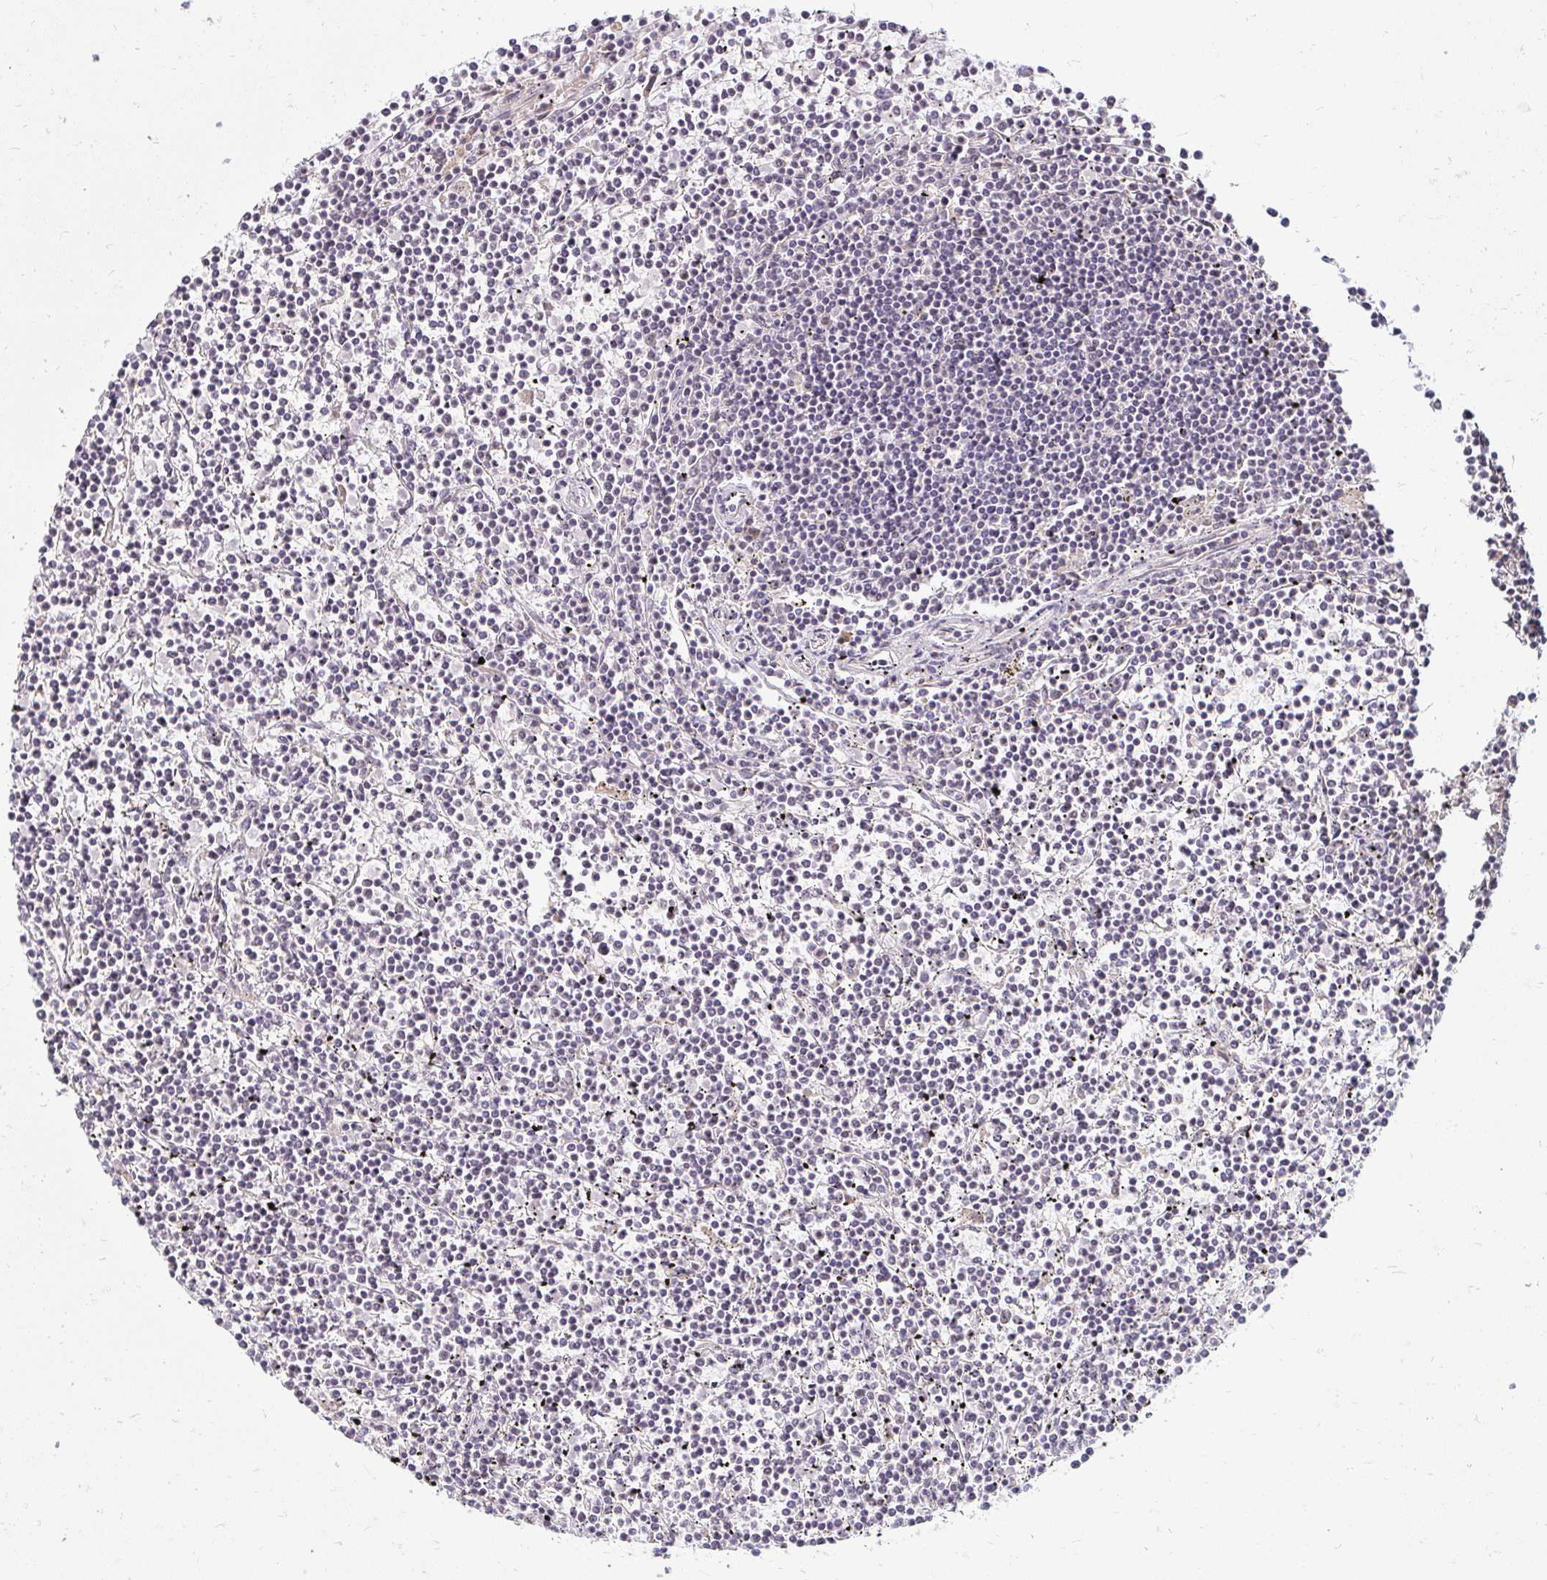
{"staining": {"intensity": "negative", "quantity": "none", "location": "none"}, "tissue": "lymphoma", "cell_type": "Tumor cells", "image_type": "cancer", "snomed": [{"axis": "morphology", "description": "Malignant lymphoma, non-Hodgkin's type, Low grade"}, {"axis": "topography", "description": "Spleen"}], "caption": "The histopathology image exhibits no staining of tumor cells in lymphoma.", "gene": "DDN", "patient": {"sex": "female", "age": 19}}